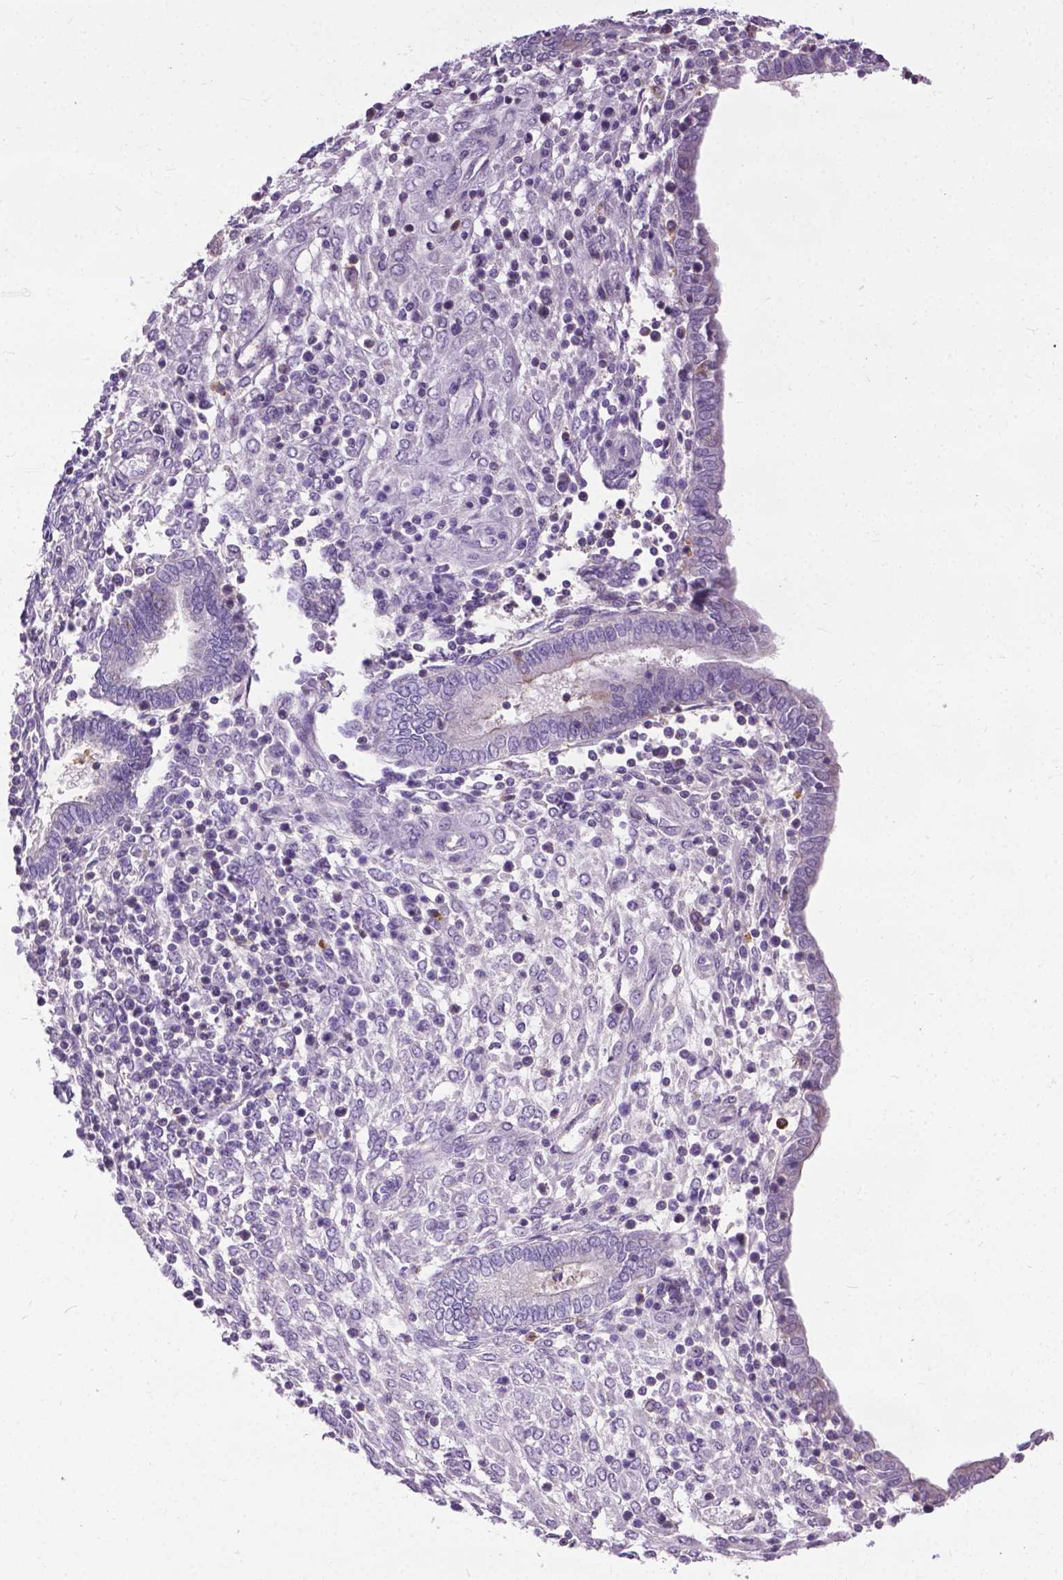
{"staining": {"intensity": "negative", "quantity": "none", "location": "none"}, "tissue": "endometrium", "cell_type": "Cells in endometrial stroma", "image_type": "normal", "snomed": [{"axis": "morphology", "description": "Normal tissue, NOS"}, {"axis": "topography", "description": "Endometrium"}], "caption": "This image is of normal endometrium stained with immunohistochemistry to label a protein in brown with the nuclei are counter-stained blue. There is no expression in cells in endometrial stroma.", "gene": "JAK3", "patient": {"sex": "female", "age": 42}}